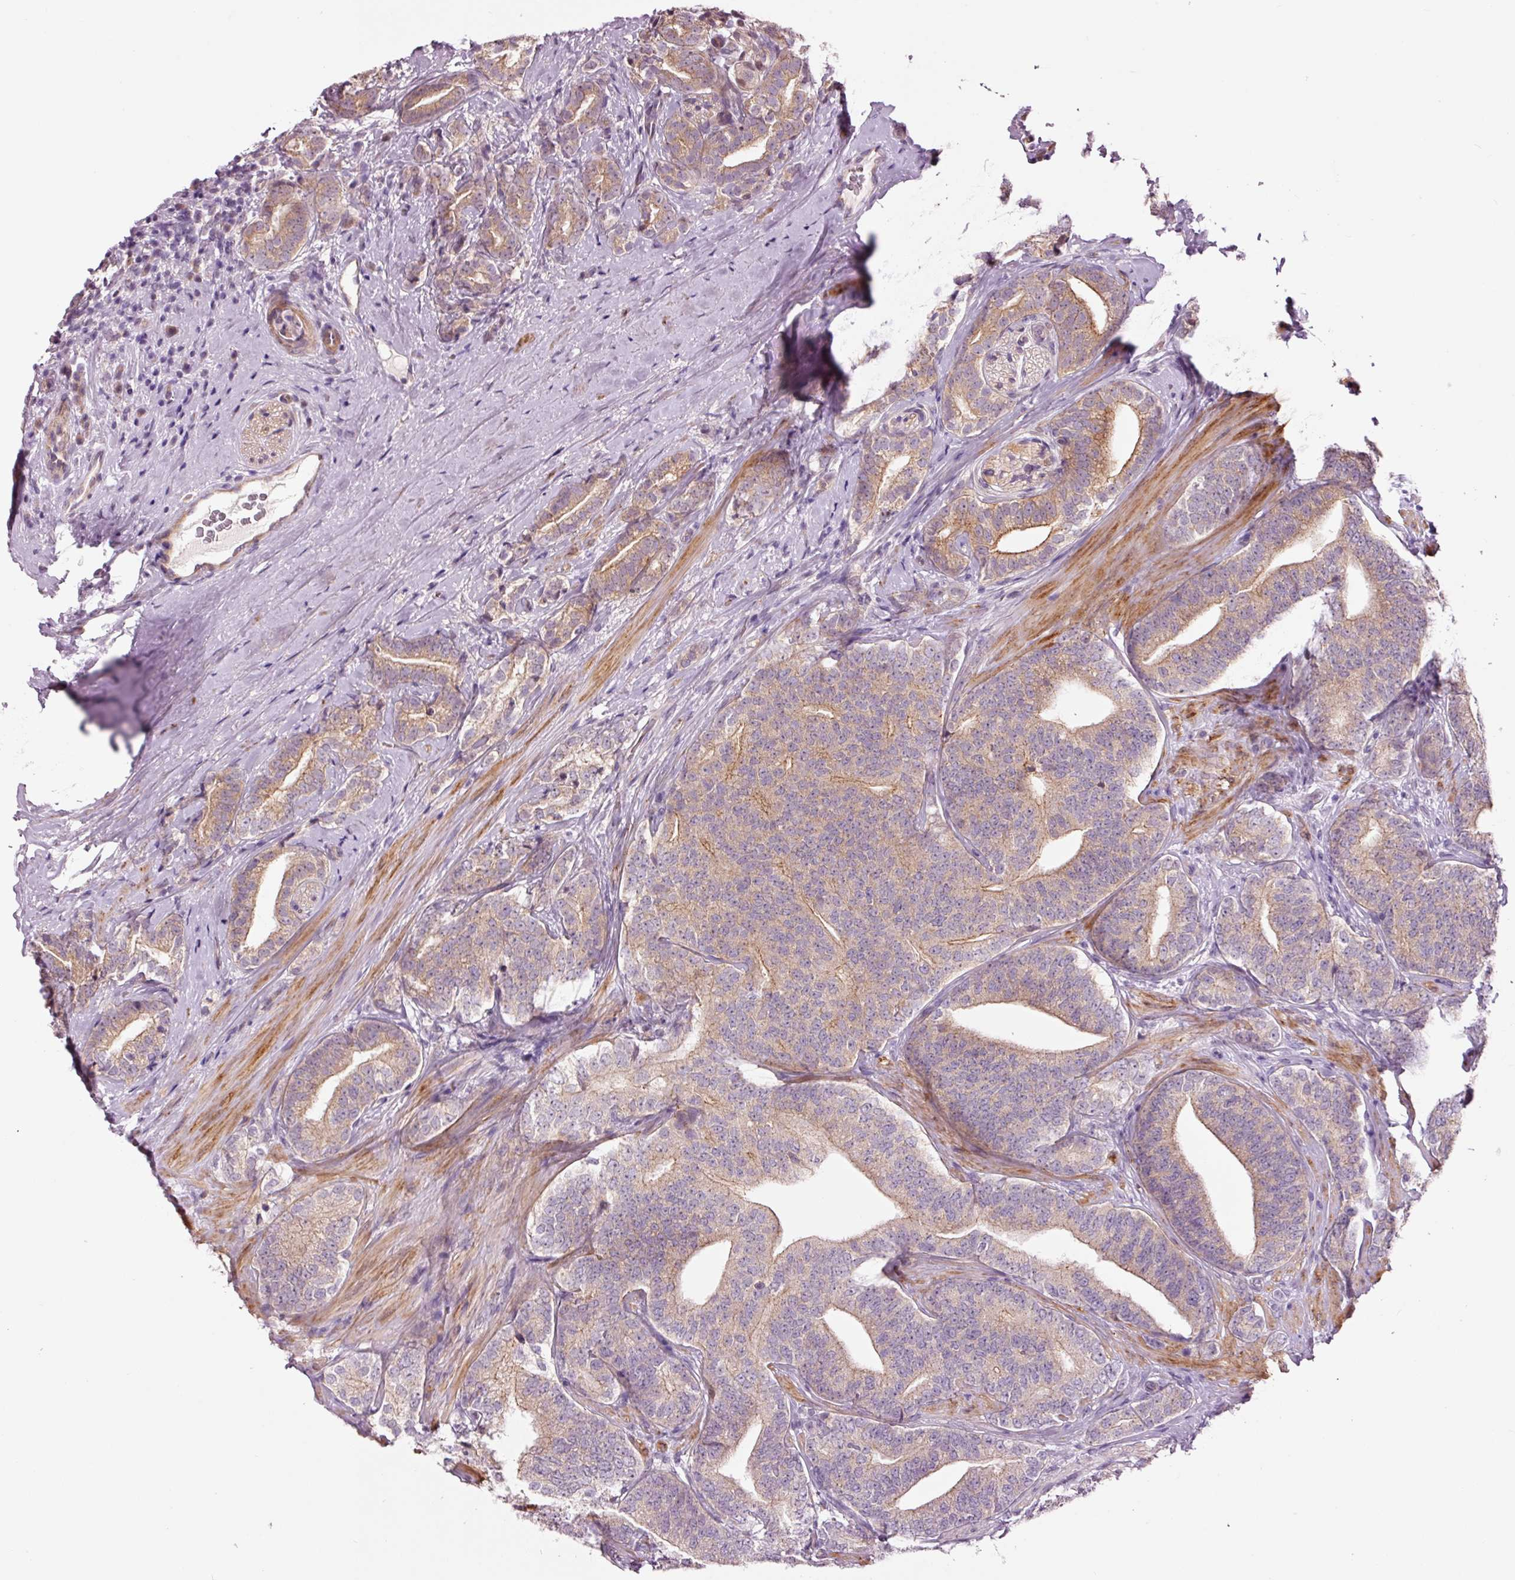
{"staining": {"intensity": "weak", "quantity": "25%-75%", "location": "cytoplasmic/membranous"}, "tissue": "prostate cancer", "cell_type": "Tumor cells", "image_type": "cancer", "snomed": [{"axis": "morphology", "description": "Adenocarcinoma, High grade"}, {"axis": "topography", "description": "Prostate"}], "caption": "Immunohistochemistry (IHC) (DAB) staining of human prostate cancer reveals weak cytoplasmic/membranous protein positivity in approximately 25%-75% of tumor cells.", "gene": "DAPP1", "patient": {"sex": "male", "age": 72}}